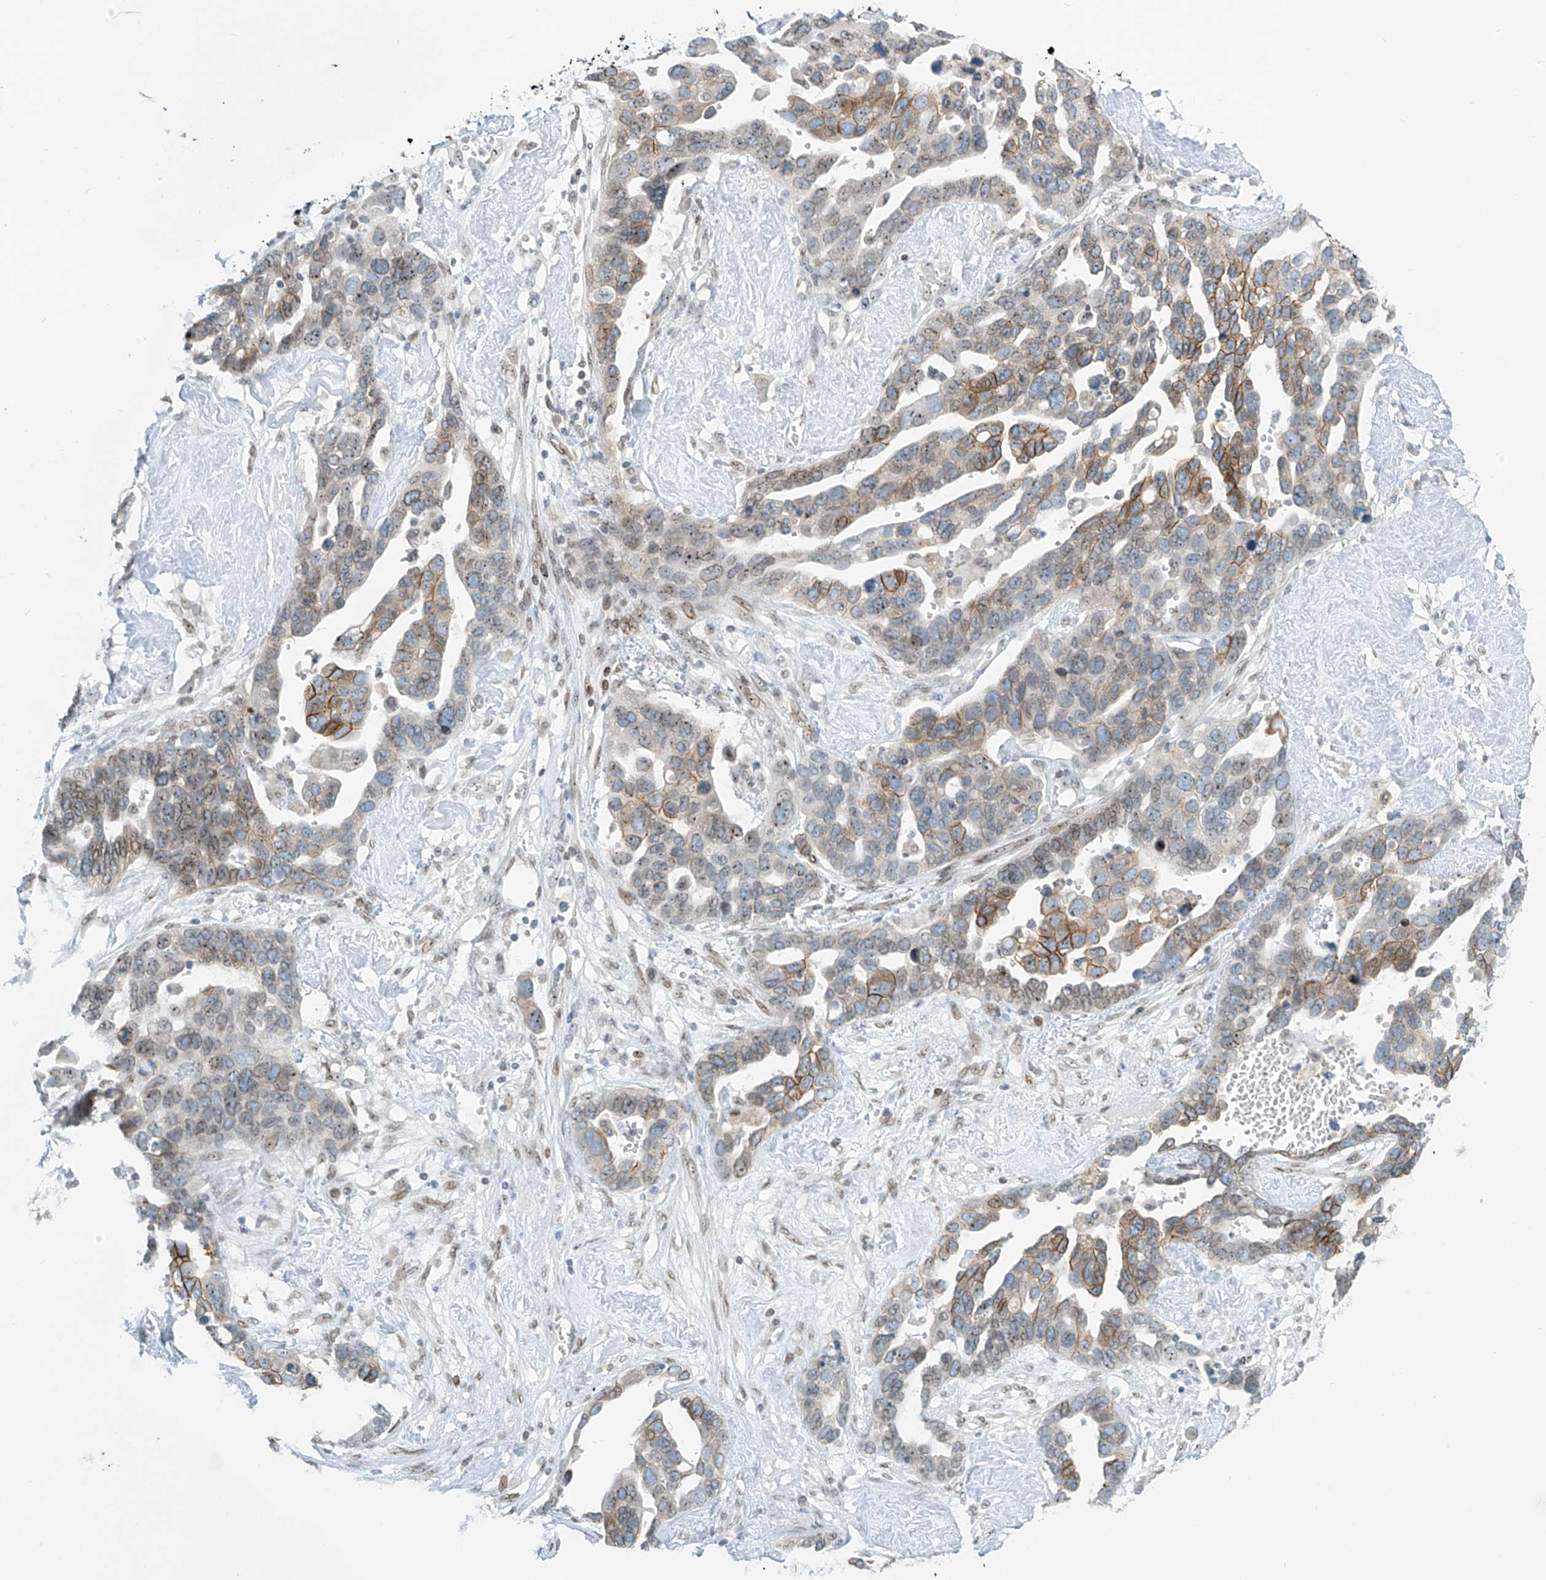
{"staining": {"intensity": "moderate", "quantity": "25%-75%", "location": "cytoplasmic/membranous,nuclear"}, "tissue": "ovarian cancer", "cell_type": "Tumor cells", "image_type": "cancer", "snomed": [{"axis": "morphology", "description": "Cystadenocarcinoma, serous, NOS"}, {"axis": "topography", "description": "Ovary"}], "caption": "This is a micrograph of immunohistochemistry (IHC) staining of ovarian cancer (serous cystadenocarcinoma), which shows moderate staining in the cytoplasmic/membranous and nuclear of tumor cells.", "gene": "SAMD15", "patient": {"sex": "female", "age": 54}}